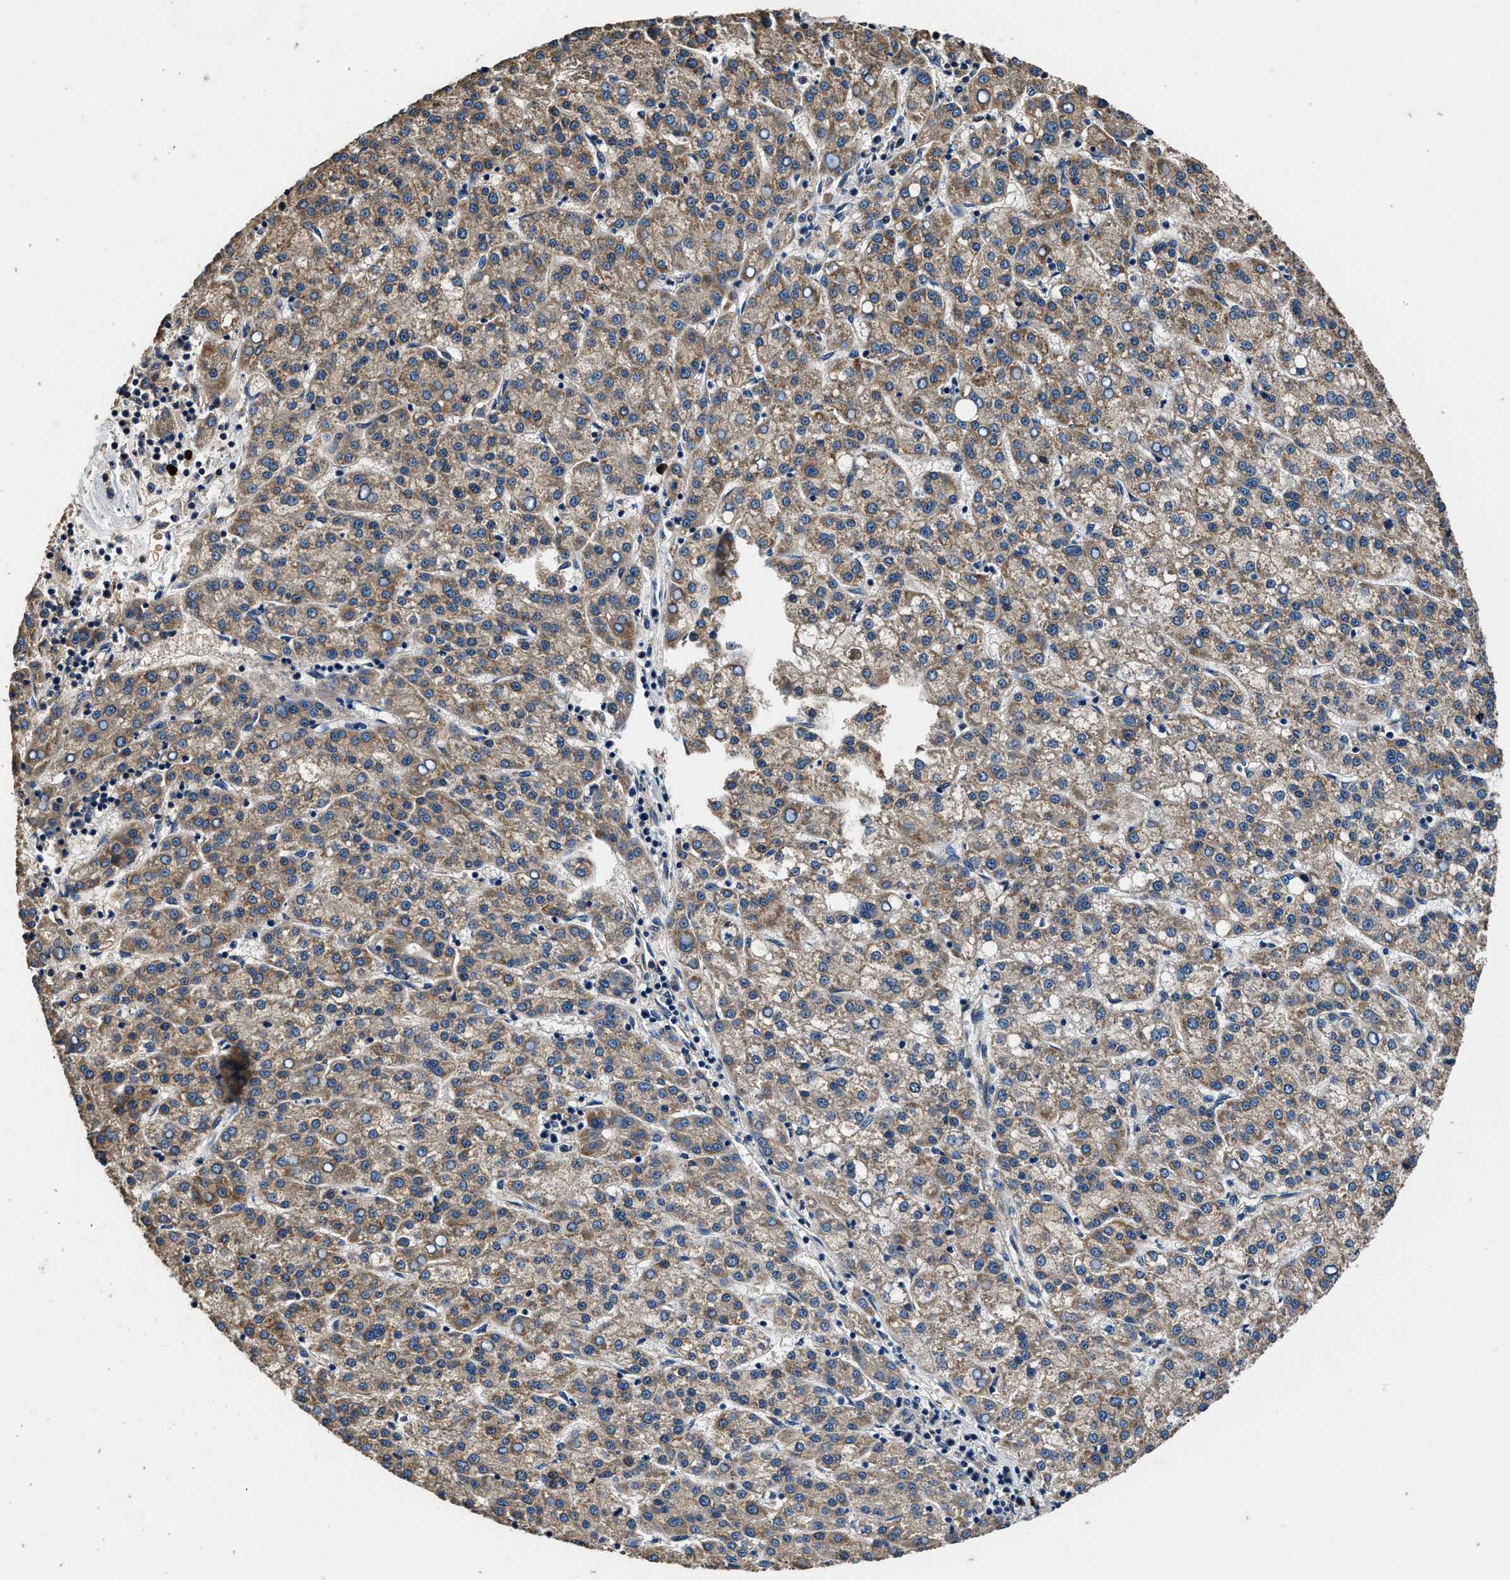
{"staining": {"intensity": "moderate", "quantity": ">75%", "location": "cytoplasmic/membranous"}, "tissue": "liver cancer", "cell_type": "Tumor cells", "image_type": "cancer", "snomed": [{"axis": "morphology", "description": "Carcinoma, Hepatocellular, NOS"}, {"axis": "topography", "description": "Liver"}], "caption": "An immunohistochemistry micrograph of tumor tissue is shown. Protein staining in brown highlights moderate cytoplasmic/membranous positivity in hepatocellular carcinoma (liver) within tumor cells.", "gene": "DHRS7B", "patient": {"sex": "female", "age": 58}}